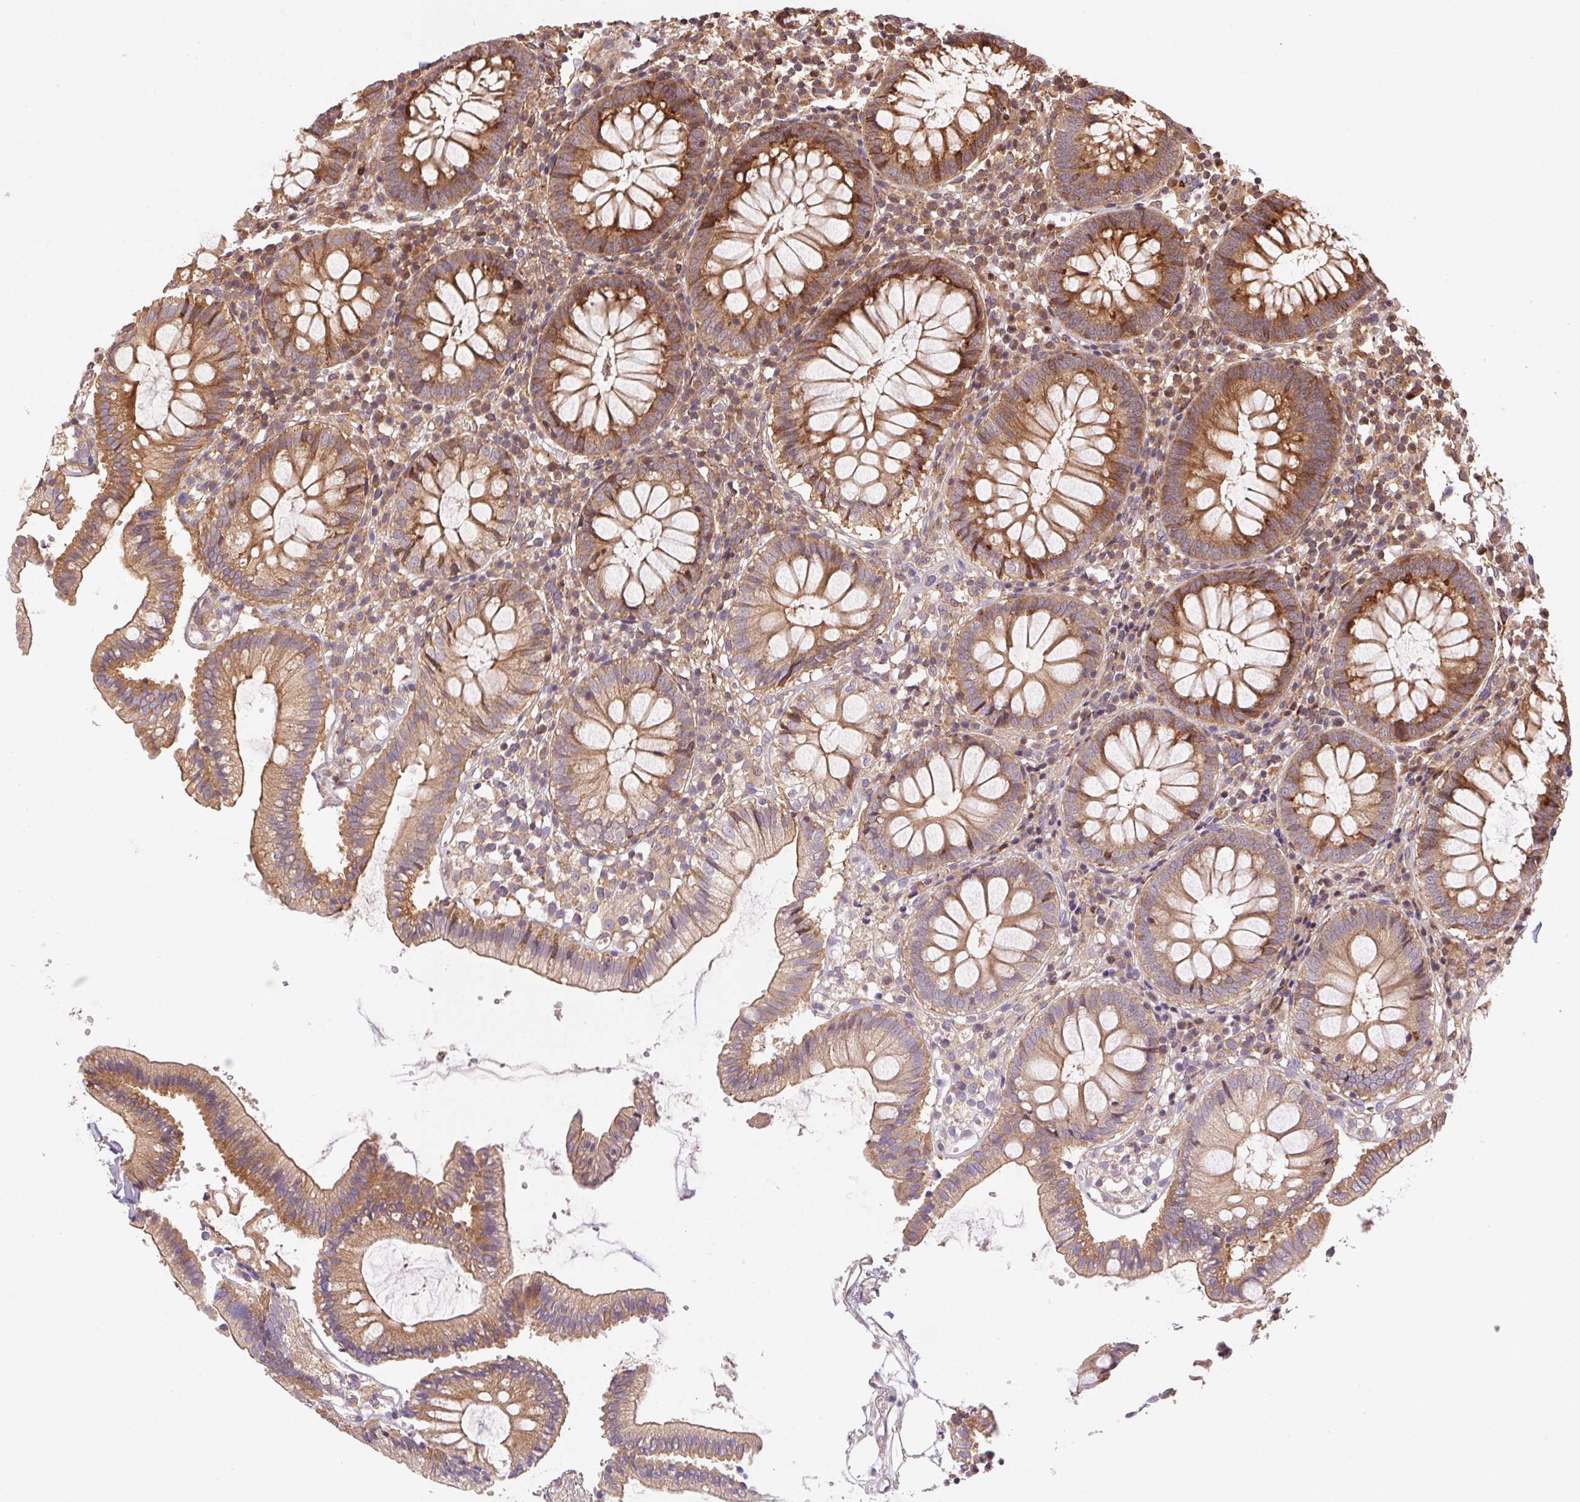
{"staining": {"intensity": "moderate", "quantity": "<25%", "location": "cytoplasmic/membranous"}, "tissue": "colon", "cell_type": "Endothelial cells", "image_type": "normal", "snomed": [{"axis": "morphology", "description": "Normal tissue, NOS"}, {"axis": "morphology", "description": "Adenocarcinoma, NOS"}, {"axis": "topography", "description": "Colon"}], "caption": "Colon stained with DAB immunohistochemistry demonstrates low levels of moderate cytoplasmic/membranous expression in about <25% of endothelial cells.", "gene": "MEX3D", "patient": {"sex": "male", "age": 83}}